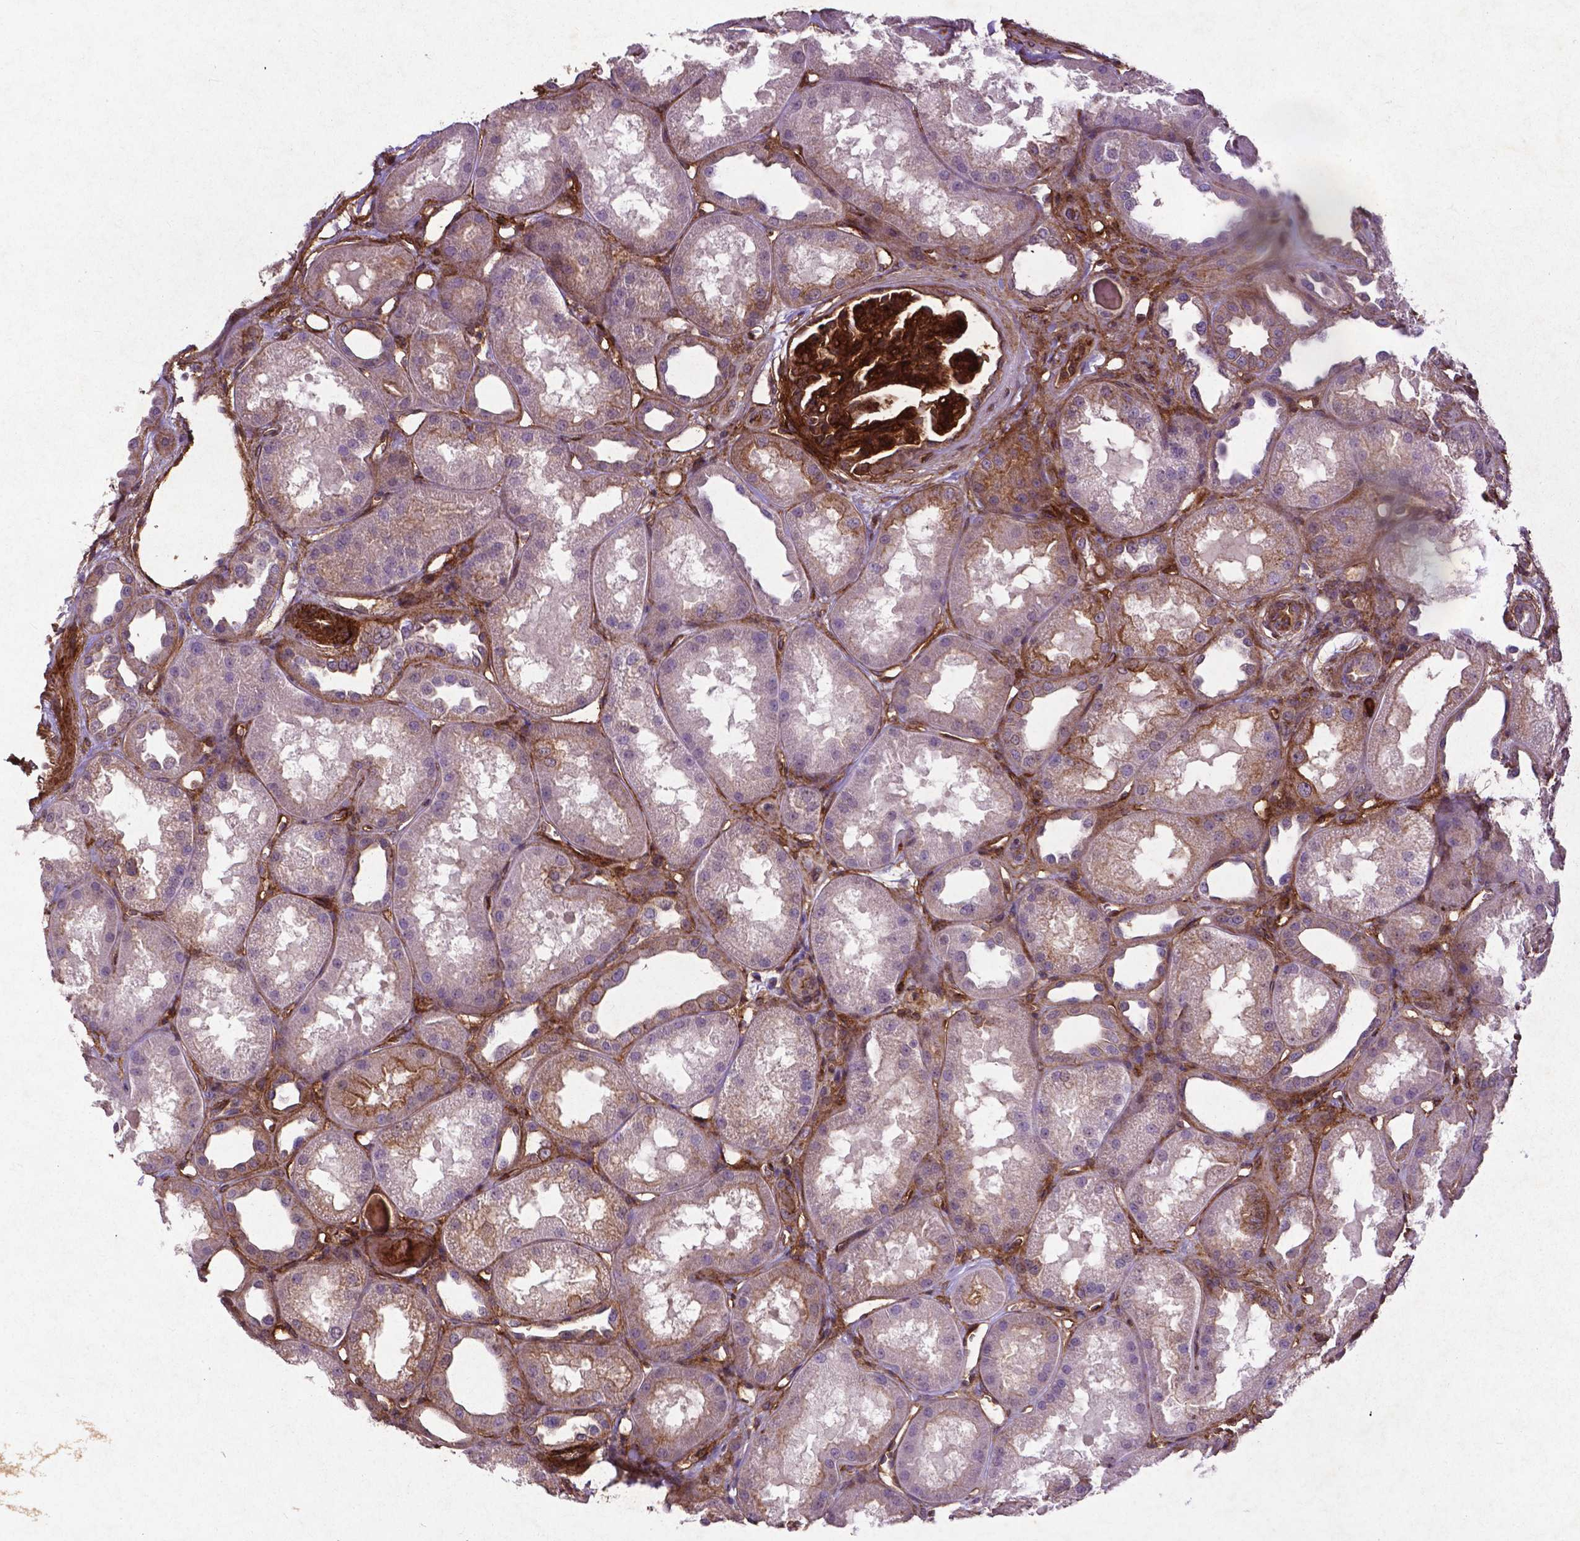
{"staining": {"intensity": "strong", "quantity": ">75%", "location": "cytoplasmic/membranous"}, "tissue": "kidney", "cell_type": "Cells in glomeruli", "image_type": "normal", "snomed": [{"axis": "morphology", "description": "Normal tissue, NOS"}, {"axis": "topography", "description": "Kidney"}], "caption": "Kidney stained with a brown dye demonstrates strong cytoplasmic/membranous positive expression in approximately >75% of cells in glomeruli.", "gene": "RRAS", "patient": {"sex": "male", "age": 61}}